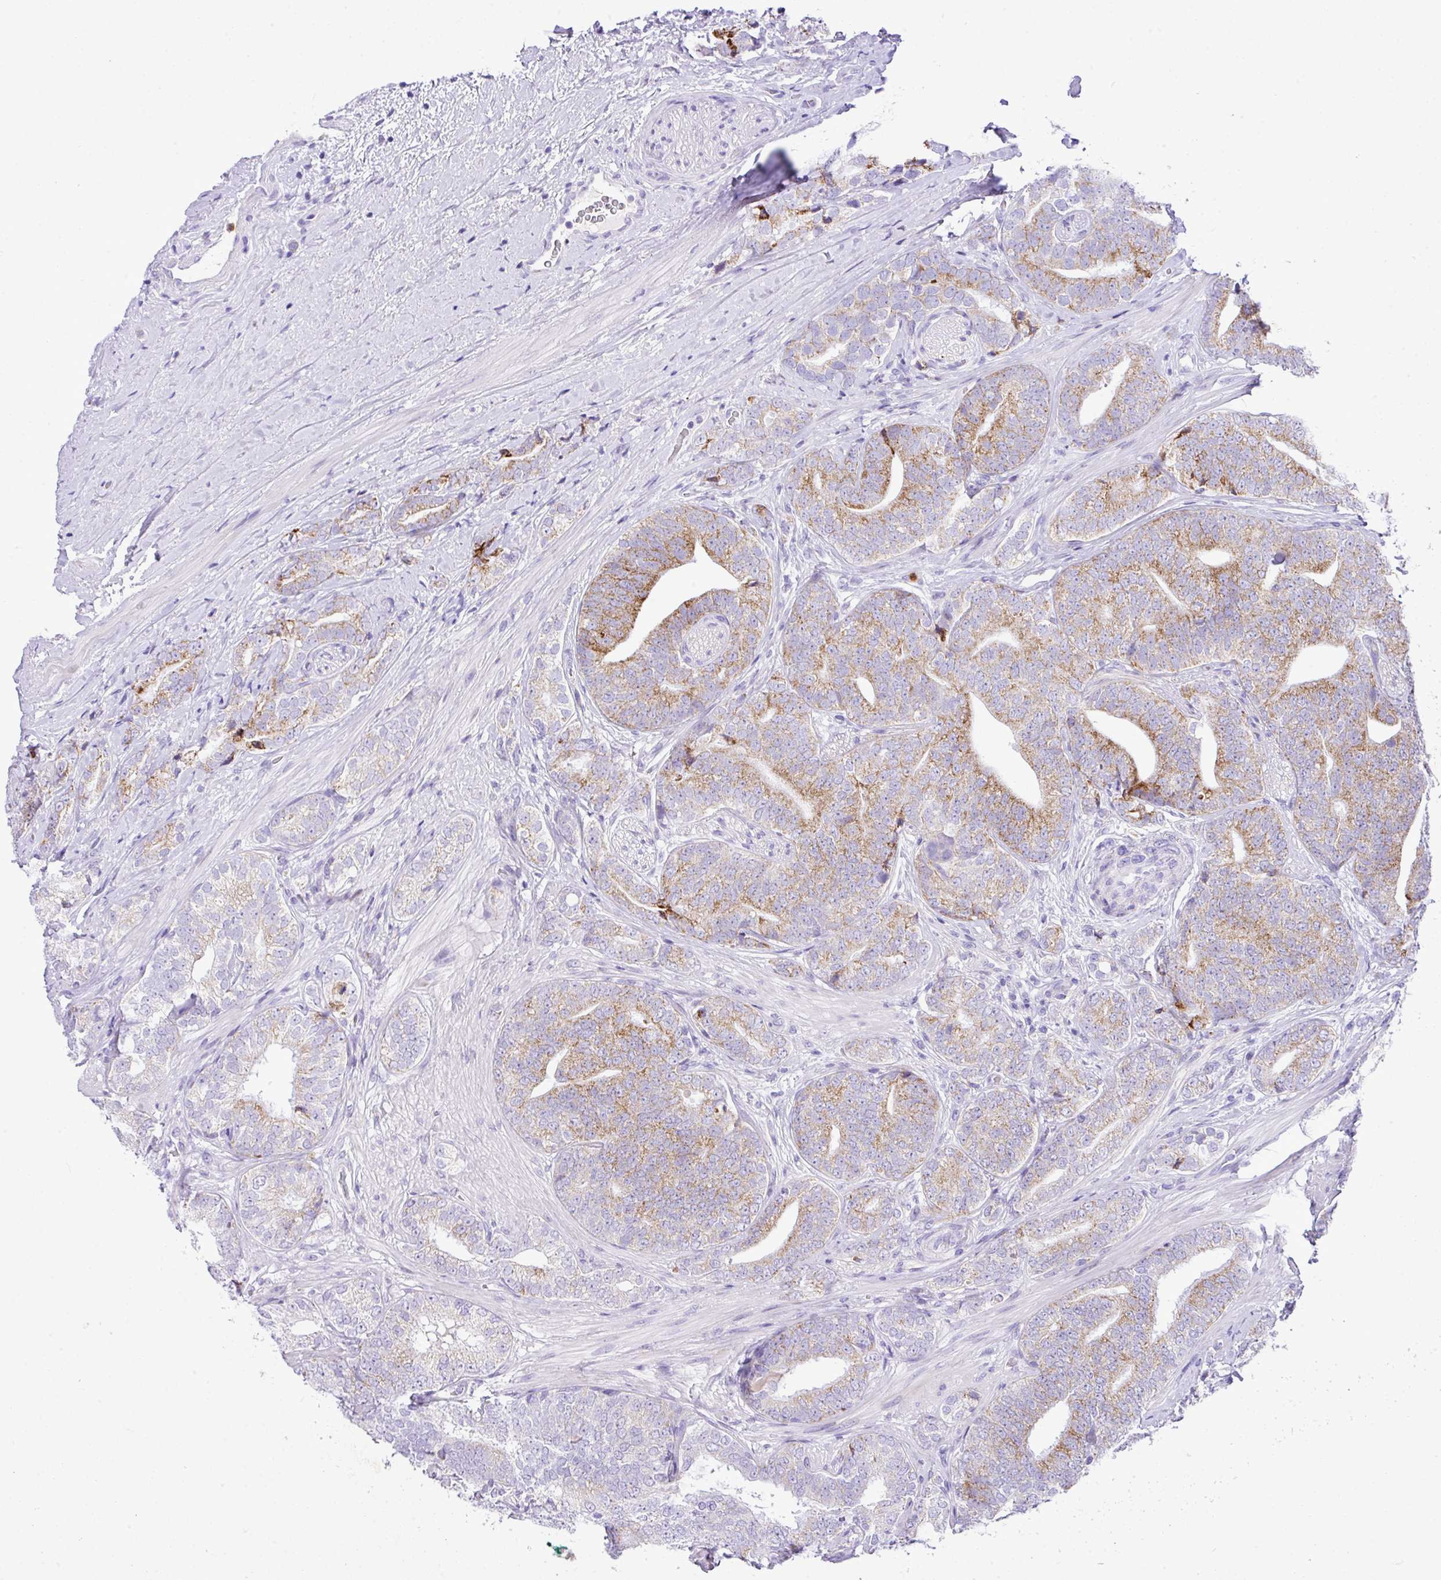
{"staining": {"intensity": "moderate", "quantity": "25%-75%", "location": "cytoplasmic/membranous"}, "tissue": "prostate cancer", "cell_type": "Tumor cells", "image_type": "cancer", "snomed": [{"axis": "morphology", "description": "Adenocarcinoma, High grade"}, {"axis": "topography", "description": "Prostate"}], "caption": "High-grade adenocarcinoma (prostate) was stained to show a protein in brown. There is medium levels of moderate cytoplasmic/membranous expression in about 25%-75% of tumor cells.", "gene": "RCAN2", "patient": {"sex": "male", "age": 72}}